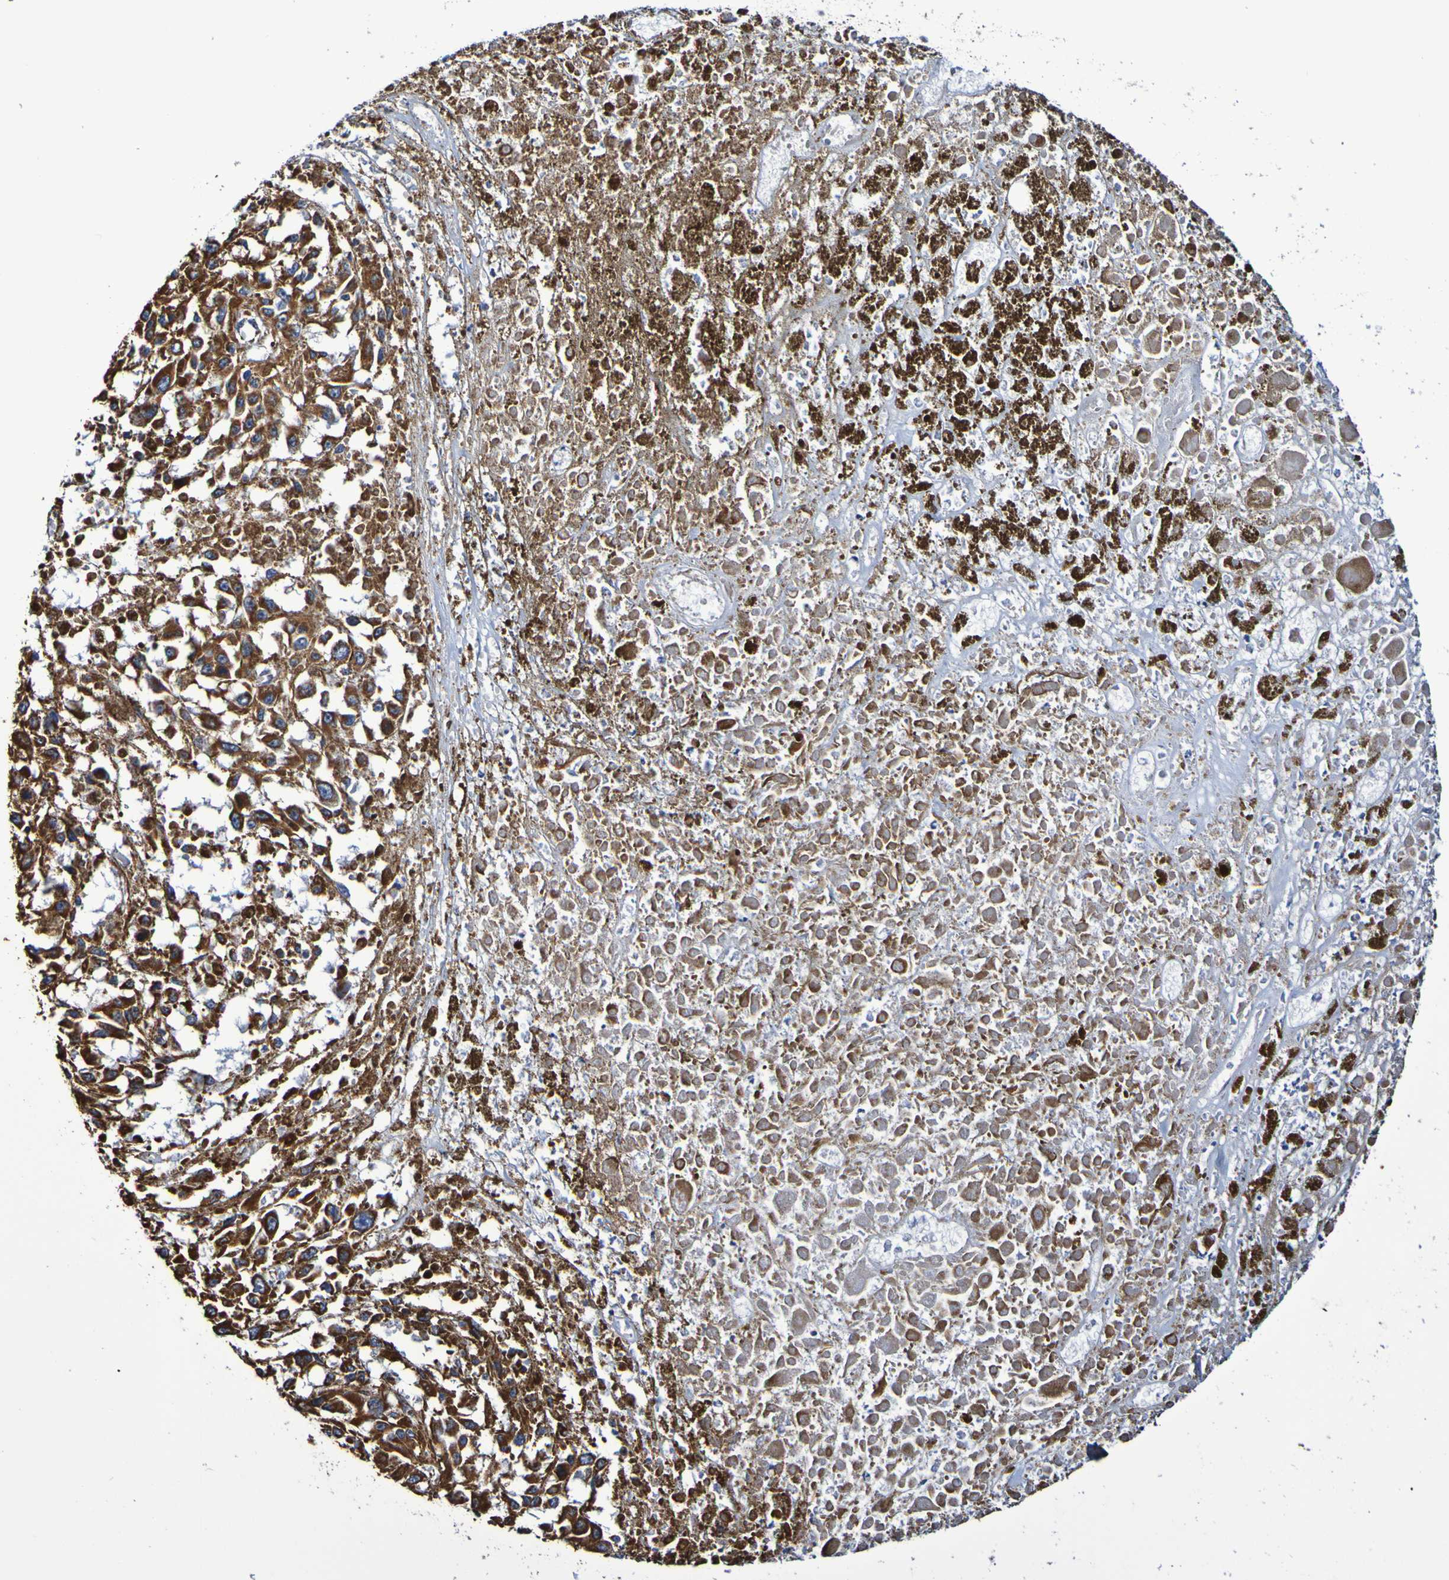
{"staining": {"intensity": "strong", "quantity": ">75%", "location": "cytoplasmic/membranous"}, "tissue": "melanoma", "cell_type": "Tumor cells", "image_type": "cancer", "snomed": [{"axis": "morphology", "description": "Malignant melanoma, Metastatic site"}, {"axis": "topography", "description": "Lymph node"}], "caption": "This histopathology image exhibits immunohistochemistry staining of human malignant melanoma (metastatic site), with high strong cytoplasmic/membranous expression in about >75% of tumor cells.", "gene": "IL18R1", "patient": {"sex": "male", "age": 59}}